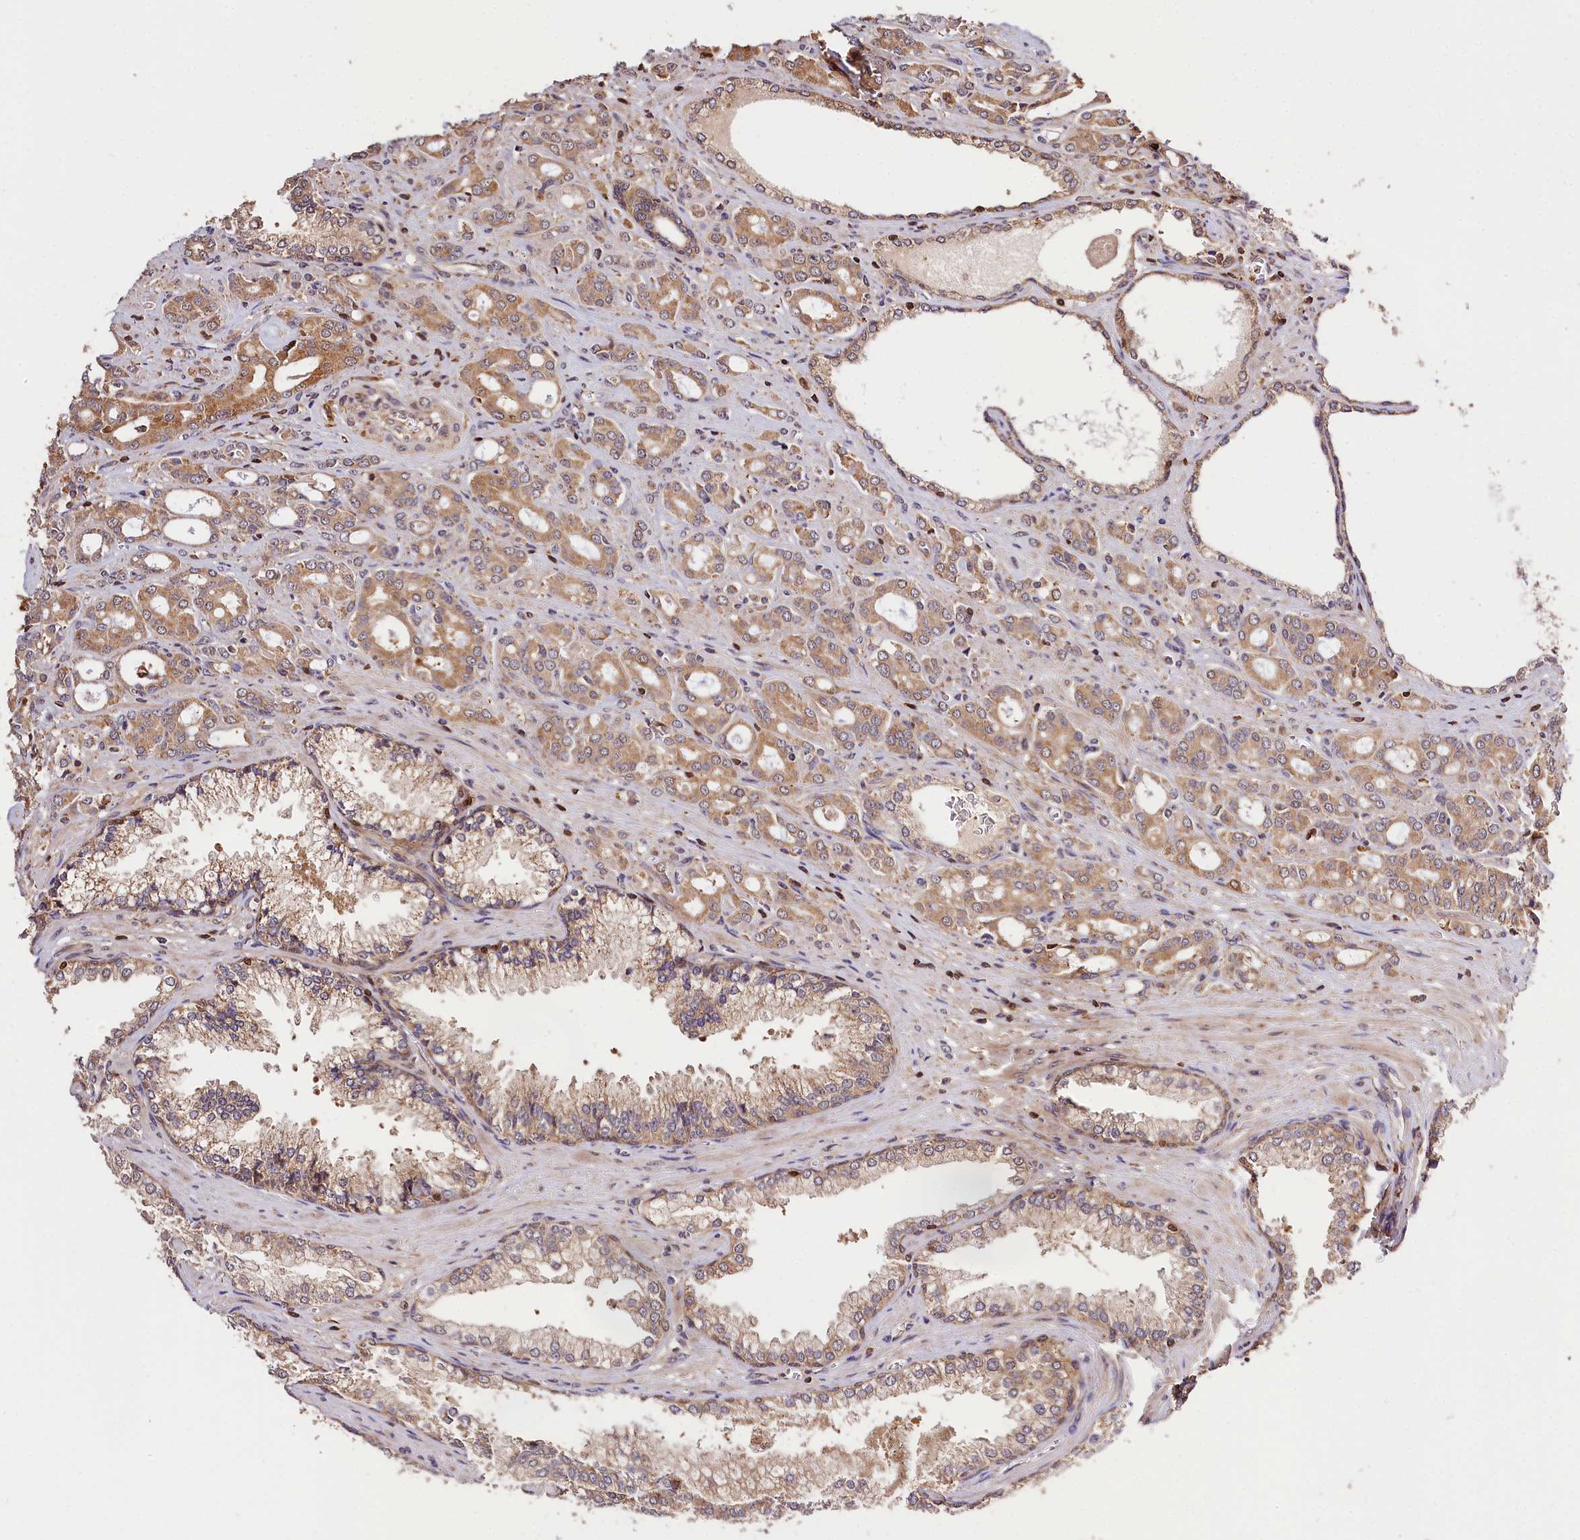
{"staining": {"intensity": "moderate", "quantity": ">75%", "location": "cytoplasmic/membranous"}, "tissue": "prostate cancer", "cell_type": "Tumor cells", "image_type": "cancer", "snomed": [{"axis": "morphology", "description": "Adenocarcinoma, High grade"}, {"axis": "topography", "description": "Prostate"}], "caption": "Protein expression analysis of prostate high-grade adenocarcinoma exhibits moderate cytoplasmic/membranous staining in approximately >75% of tumor cells.", "gene": "KPTN", "patient": {"sex": "male", "age": 72}}